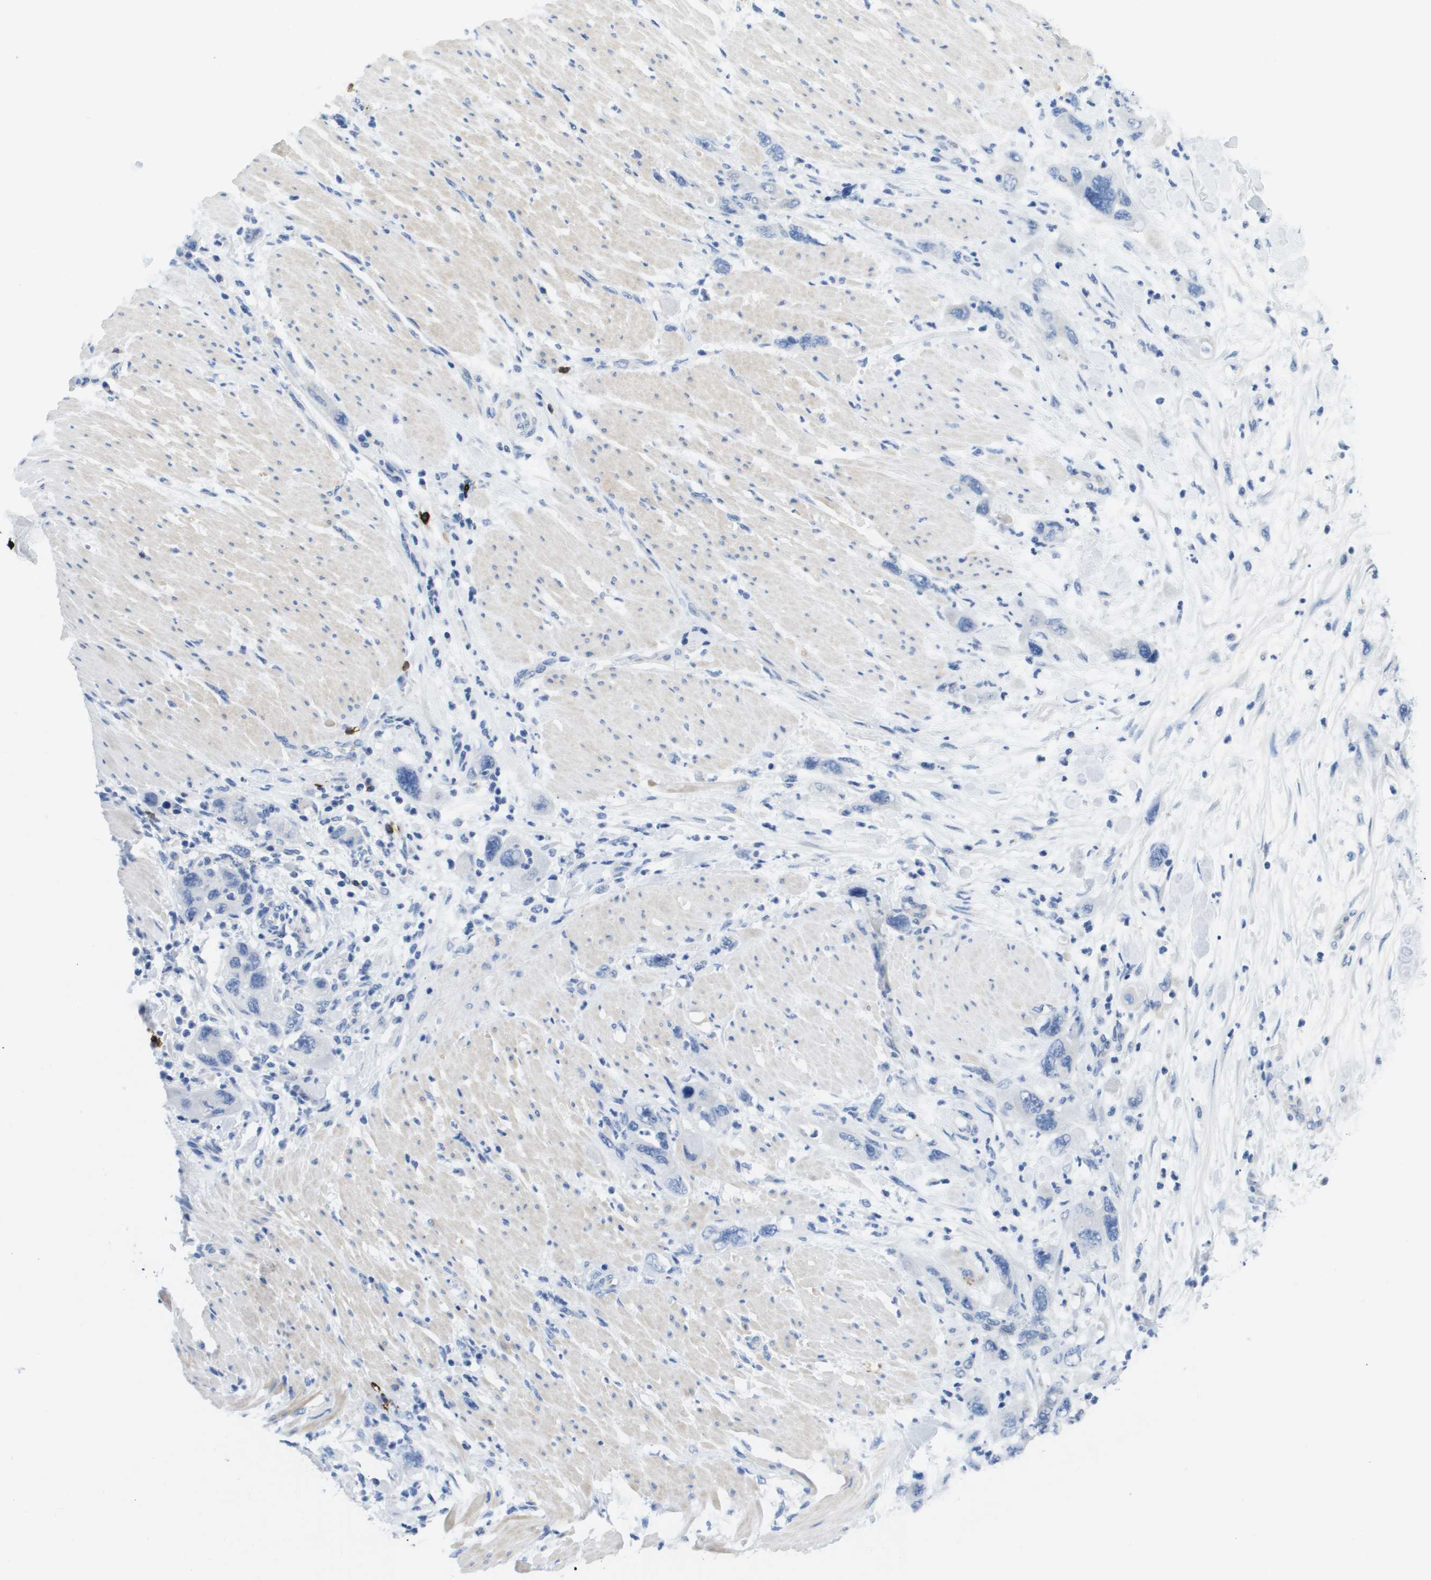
{"staining": {"intensity": "negative", "quantity": "none", "location": "none"}, "tissue": "pancreatic cancer", "cell_type": "Tumor cells", "image_type": "cancer", "snomed": [{"axis": "morphology", "description": "Normal tissue, NOS"}, {"axis": "morphology", "description": "Adenocarcinoma, NOS"}, {"axis": "topography", "description": "Pancreas"}], "caption": "The IHC histopathology image has no significant staining in tumor cells of pancreatic adenocarcinoma tissue.", "gene": "MS4A1", "patient": {"sex": "female", "age": 71}}